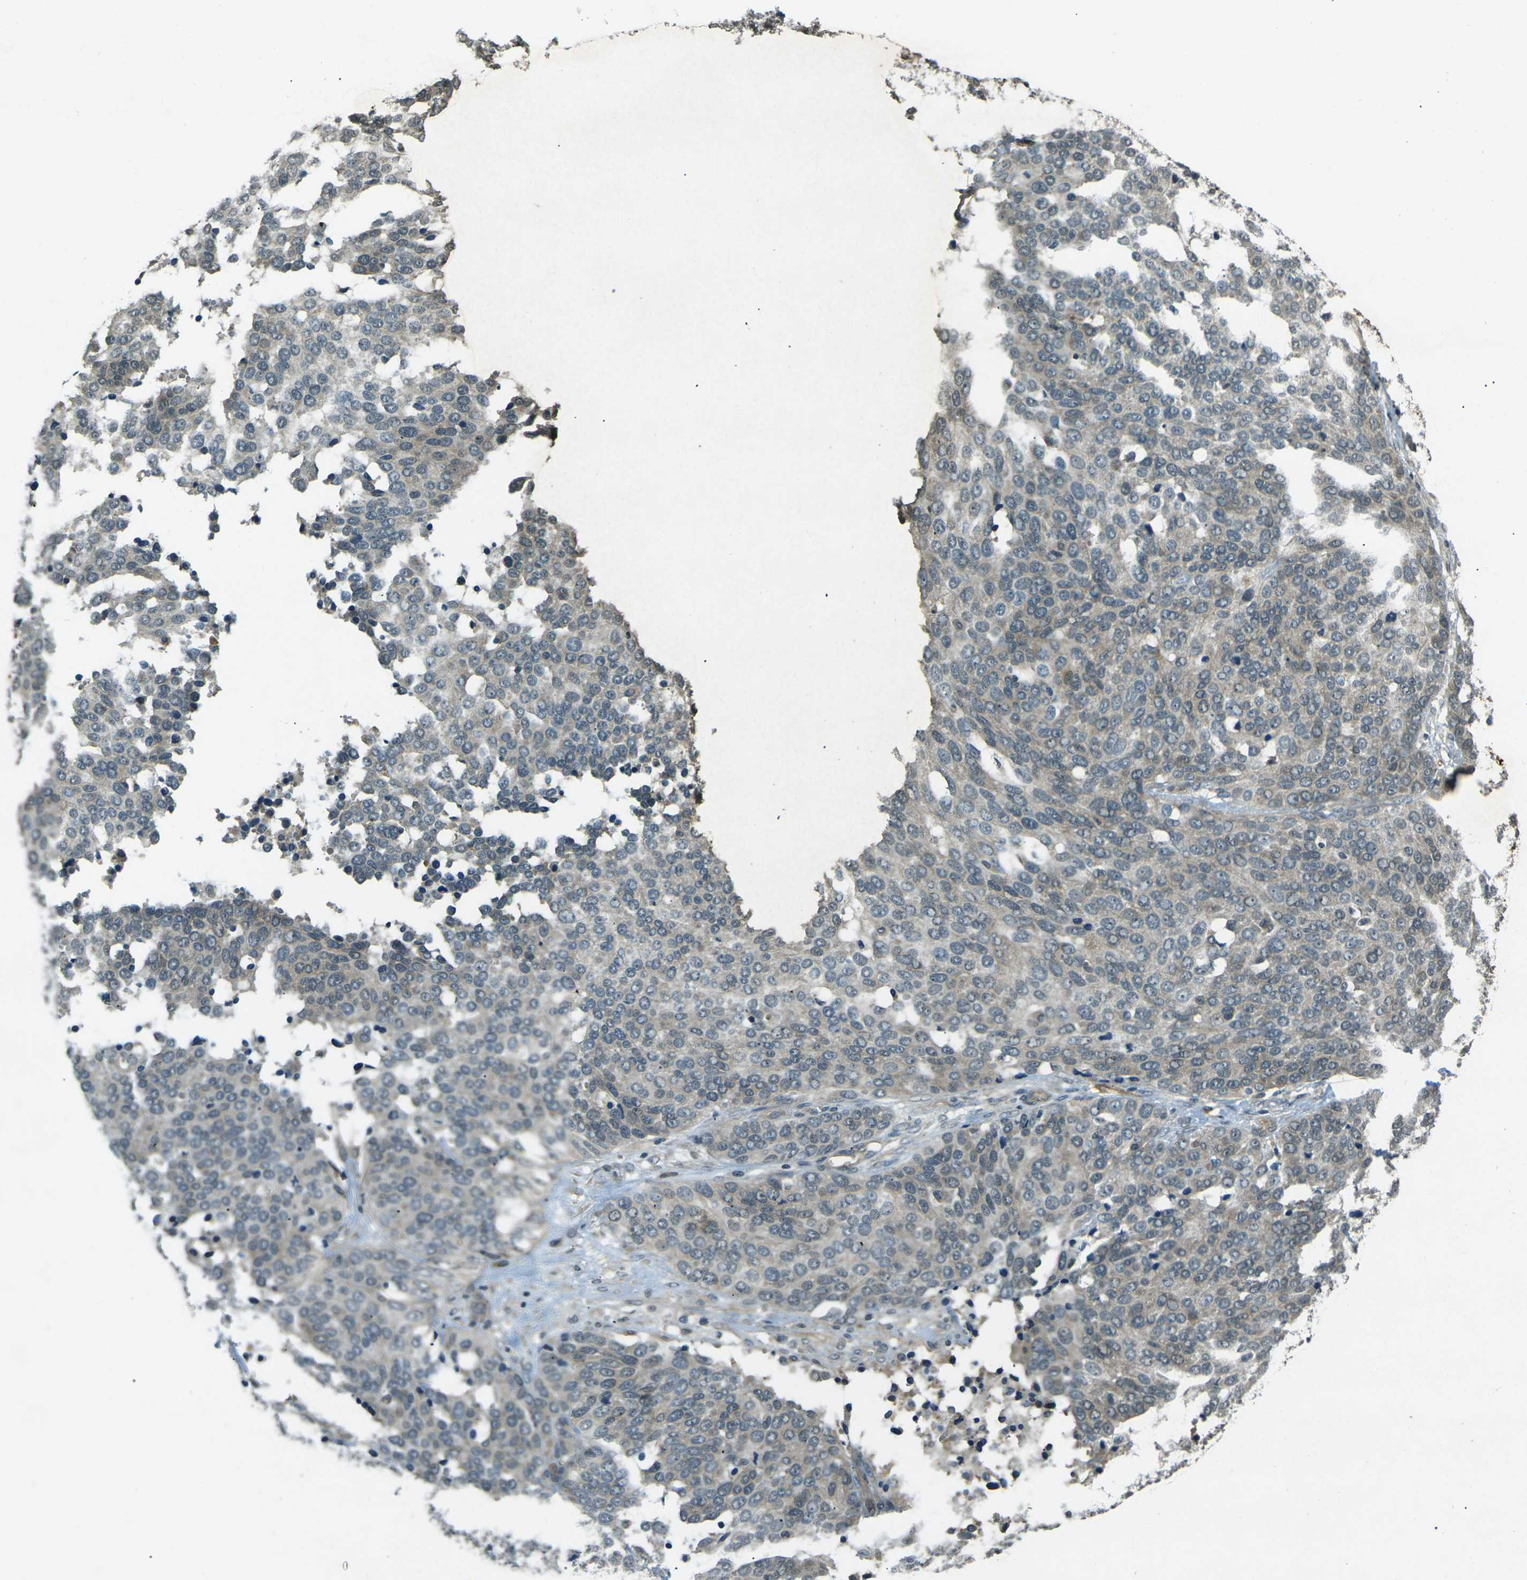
{"staining": {"intensity": "weak", "quantity": "<25%", "location": "cytoplasmic/membranous"}, "tissue": "ovarian cancer", "cell_type": "Tumor cells", "image_type": "cancer", "snomed": [{"axis": "morphology", "description": "Cystadenocarcinoma, serous, NOS"}, {"axis": "topography", "description": "Ovary"}], "caption": "Immunohistochemistry (IHC) image of human serous cystadenocarcinoma (ovarian) stained for a protein (brown), which demonstrates no expression in tumor cells.", "gene": "PDE2A", "patient": {"sex": "female", "age": 44}}